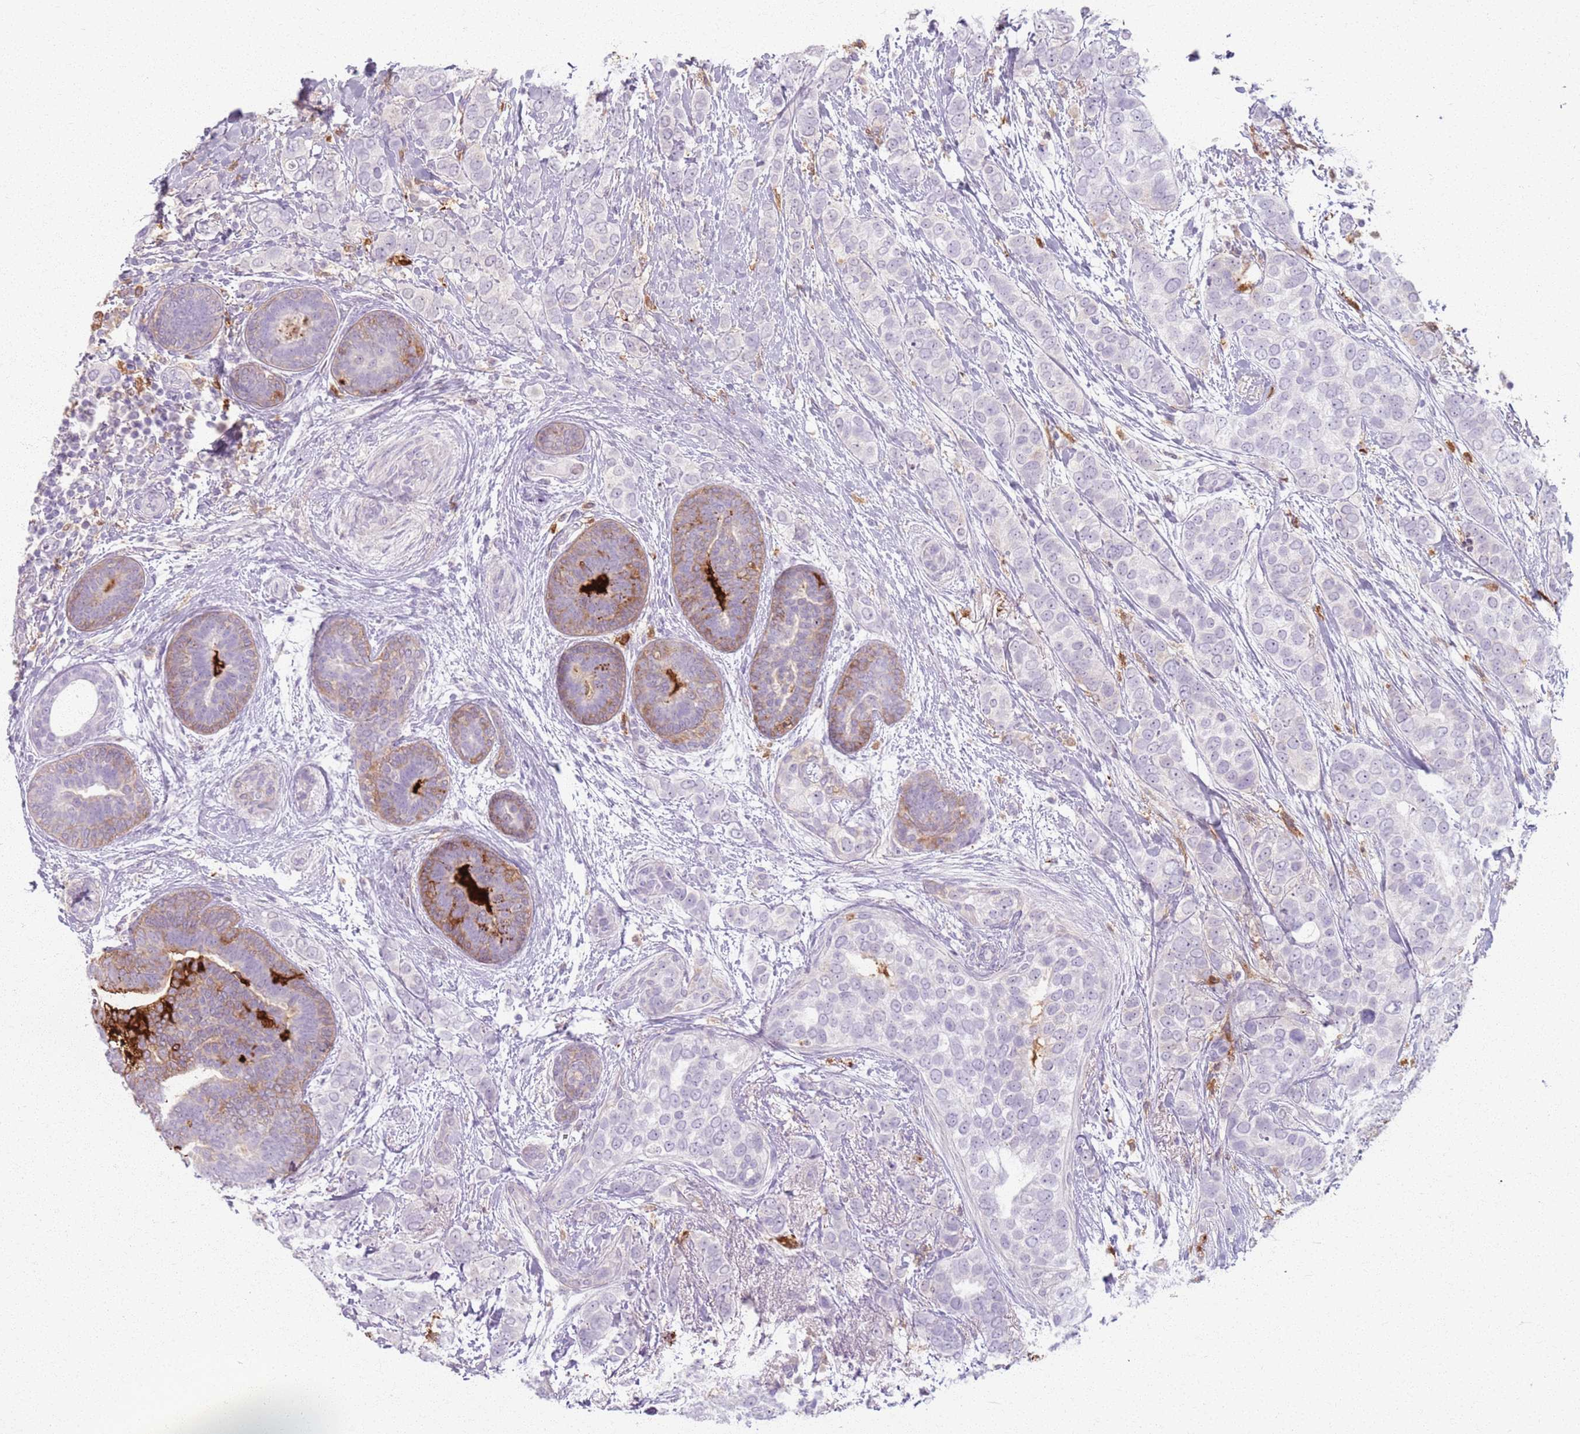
{"staining": {"intensity": "negative", "quantity": "none", "location": "none"}, "tissue": "breast cancer", "cell_type": "Tumor cells", "image_type": "cancer", "snomed": [{"axis": "morphology", "description": "Lobular carcinoma"}, {"axis": "topography", "description": "Breast"}], "caption": "Immunohistochemistry histopathology image of neoplastic tissue: human breast cancer stained with DAB displays no significant protein staining in tumor cells.", "gene": "GDPGP1", "patient": {"sex": "female", "age": 51}}